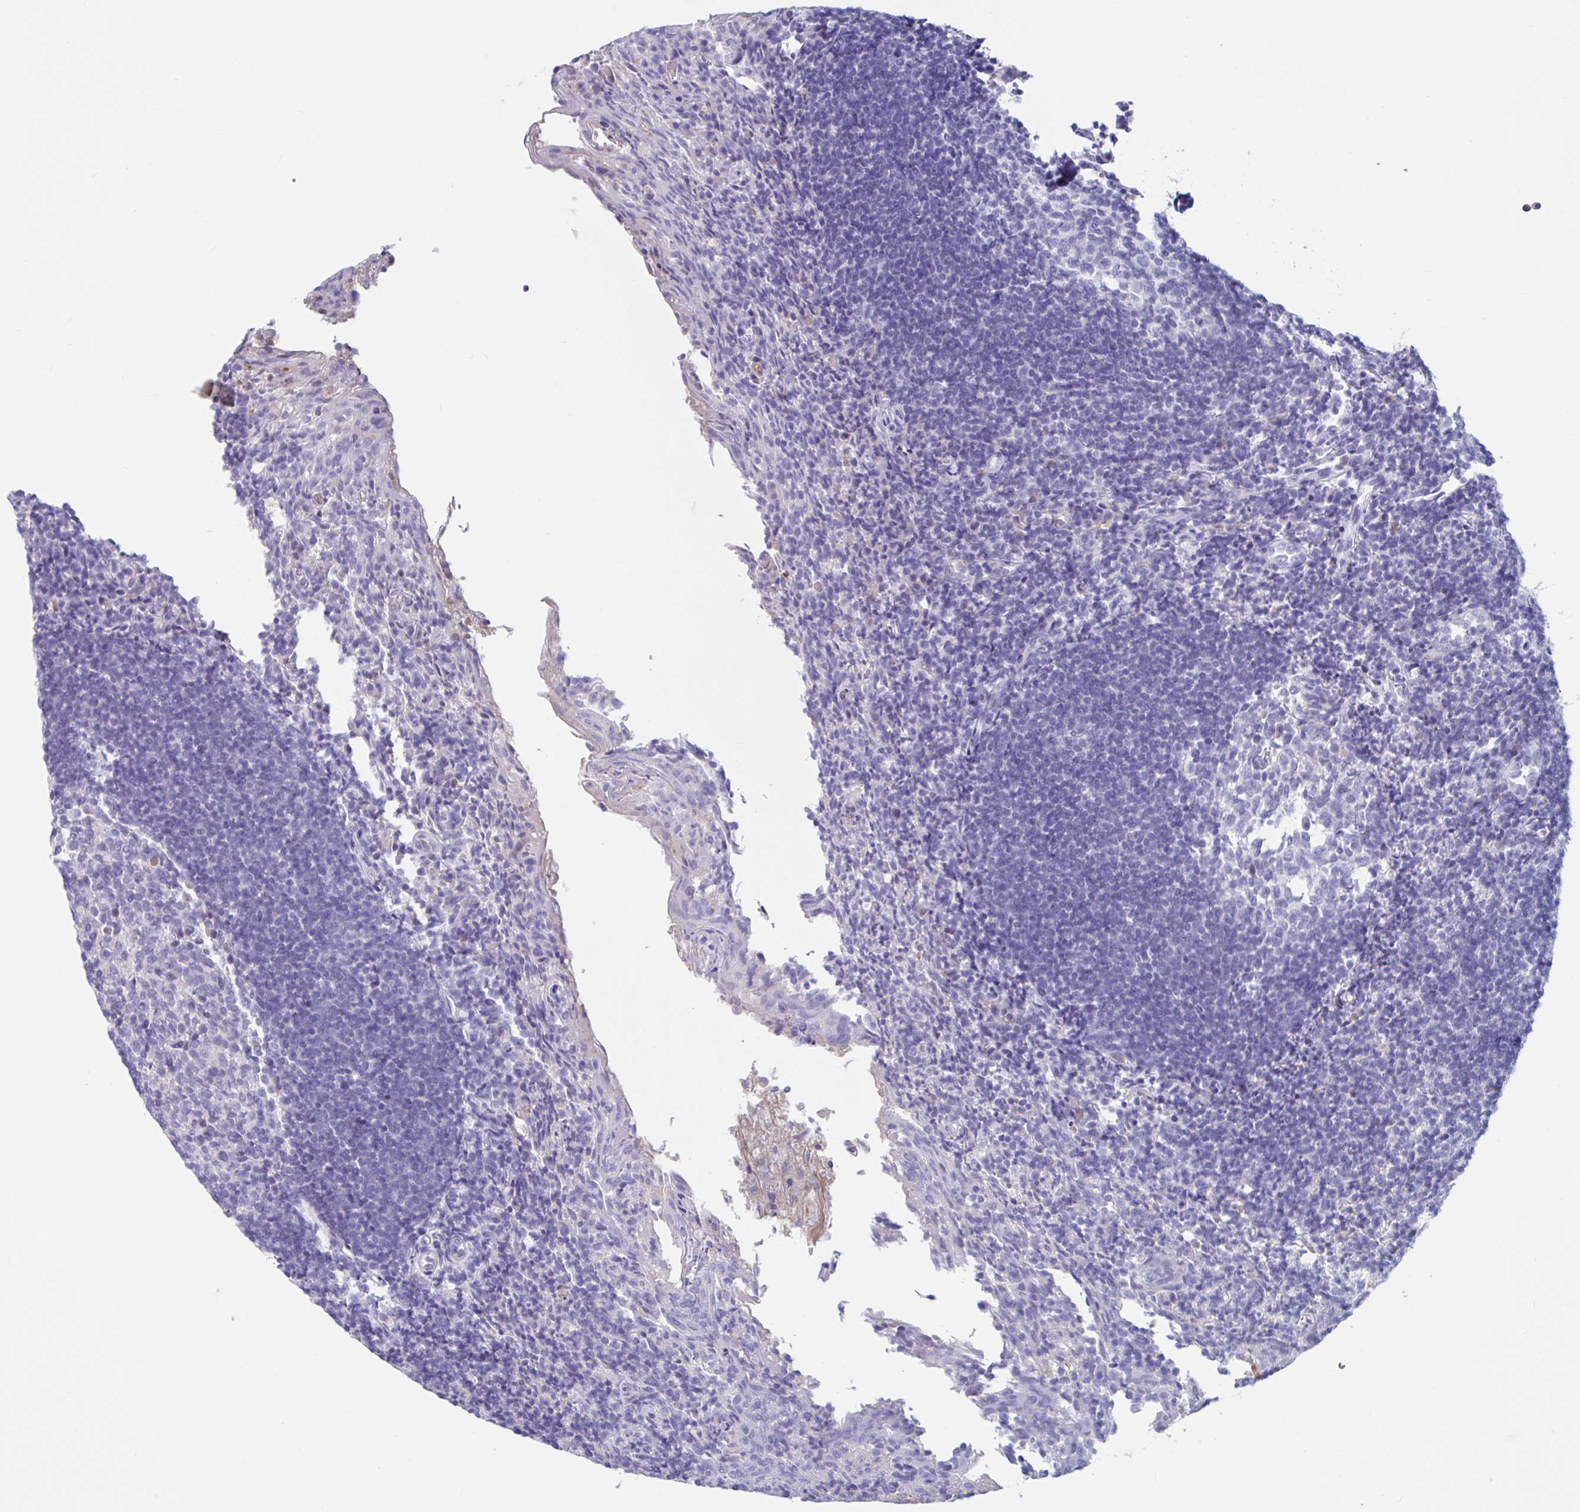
{"staining": {"intensity": "negative", "quantity": "none", "location": "none"}, "tissue": "tonsil", "cell_type": "Germinal center cells", "image_type": "normal", "snomed": [{"axis": "morphology", "description": "Normal tissue, NOS"}, {"axis": "topography", "description": "Tonsil"}], "caption": "Immunohistochemical staining of normal human tonsil shows no significant expression in germinal center cells. (DAB (3,3'-diaminobenzidine) immunohistochemistry (IHC), high magnification).", "gene": "ZNHIT2", "patient": {"sex": "female", "age": 10}}